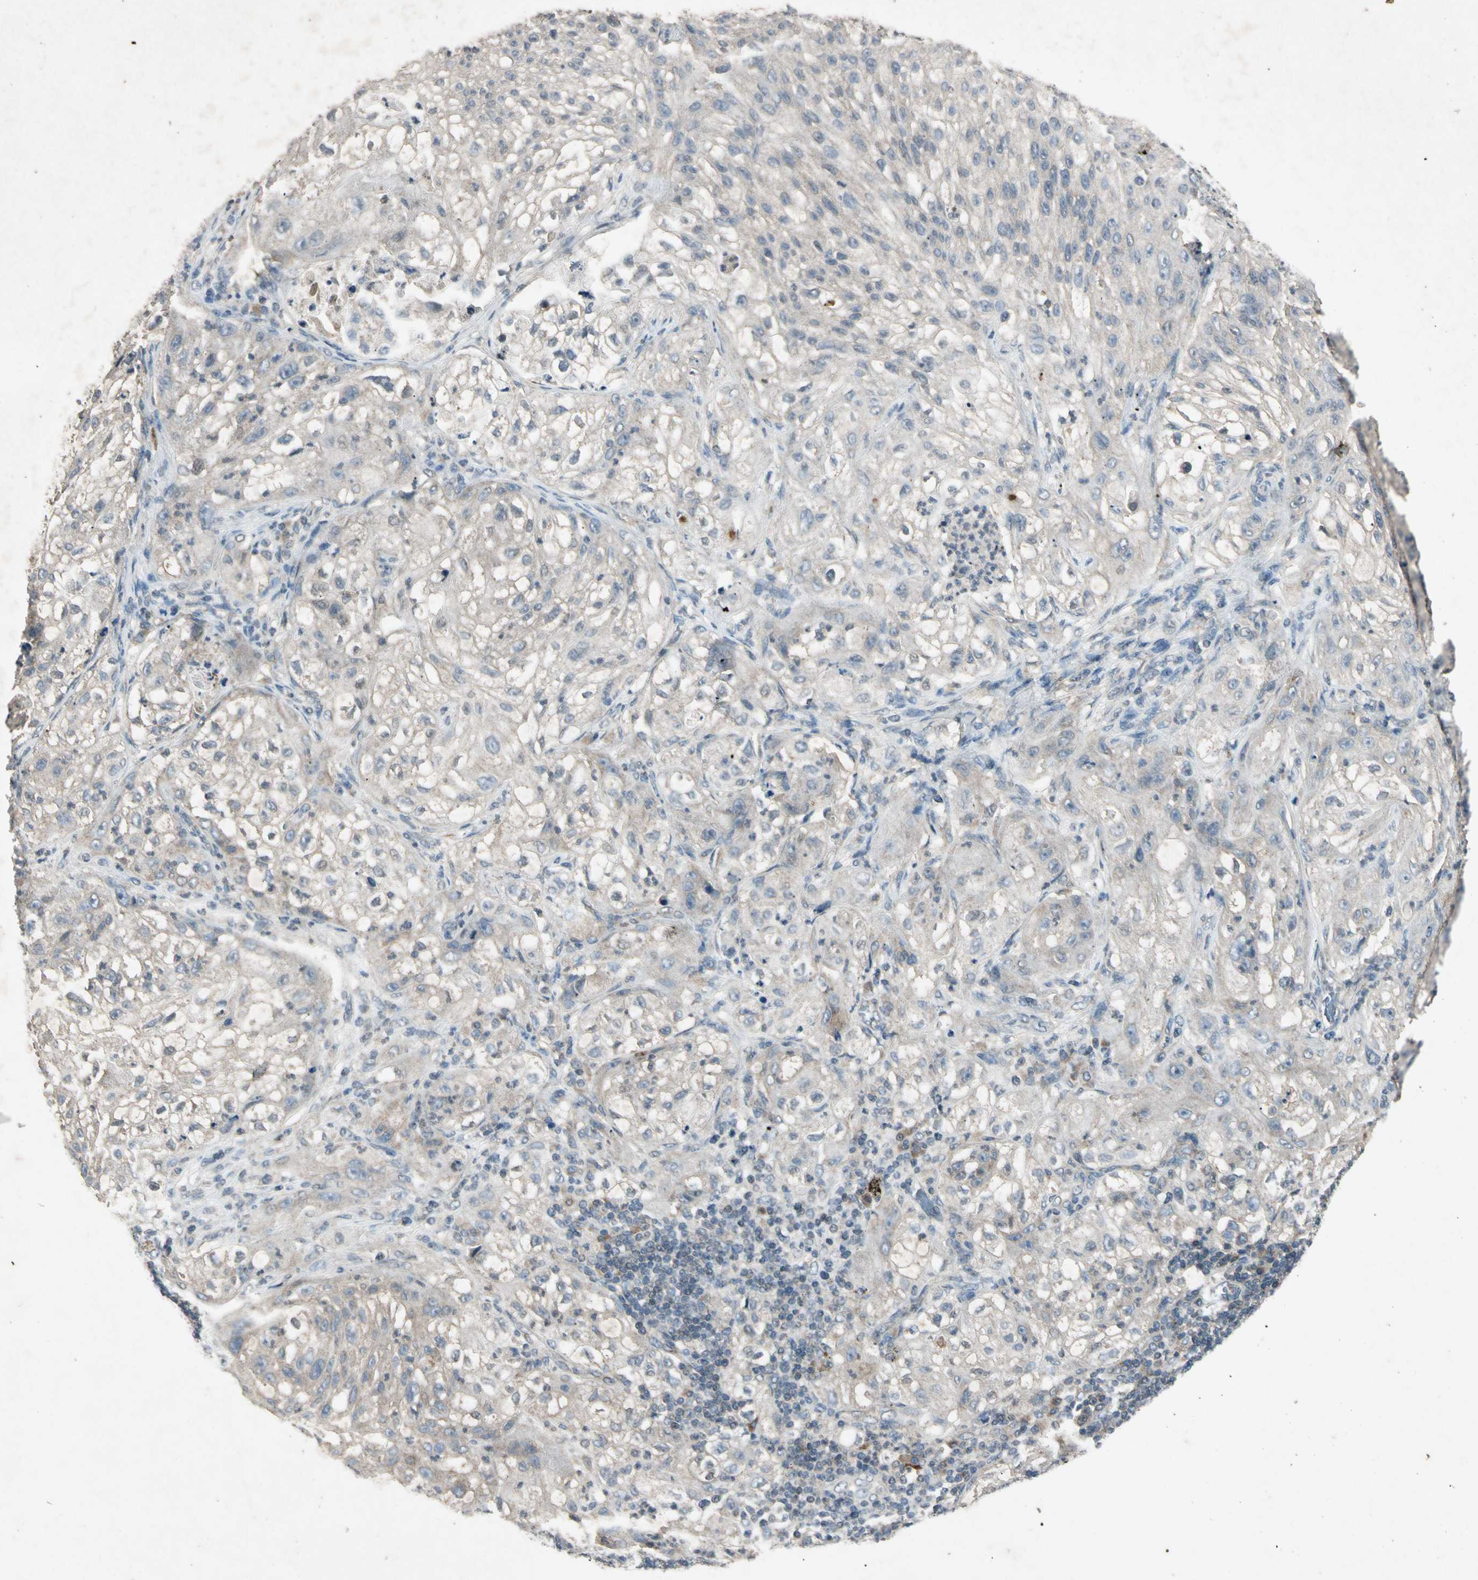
{"staining": {"intensity": "weak", "quantity": "<25%", "location": "cytoplasmic/membranous"}, "tissue": "lung cancer", "cell_type": "Tumor cells", "image_type": "cancer", "snomed": [{"axis": "morphology", "description": "Inflammation, NOS"}, {"axis": "morphology", "description": "Squamous cell carcinoma, NOS"}, {"axis": "topography", "description": "Lymph node"}, {"axis": "topography", "description": "Soft tissue"}, {"axis": "topography", "description": "Lung"}], "caption": "High power microscopy photomicrograph of an immunohistochemistry image of lung cancer (squamous cell carcinoma), revealing no significant staining in tumor cells. (DAB immunohistochemistry visualized using brightfield microscopy, high magnification).", "gene": "GPLD1", "patient": {"sex": "male", "age": 66}}